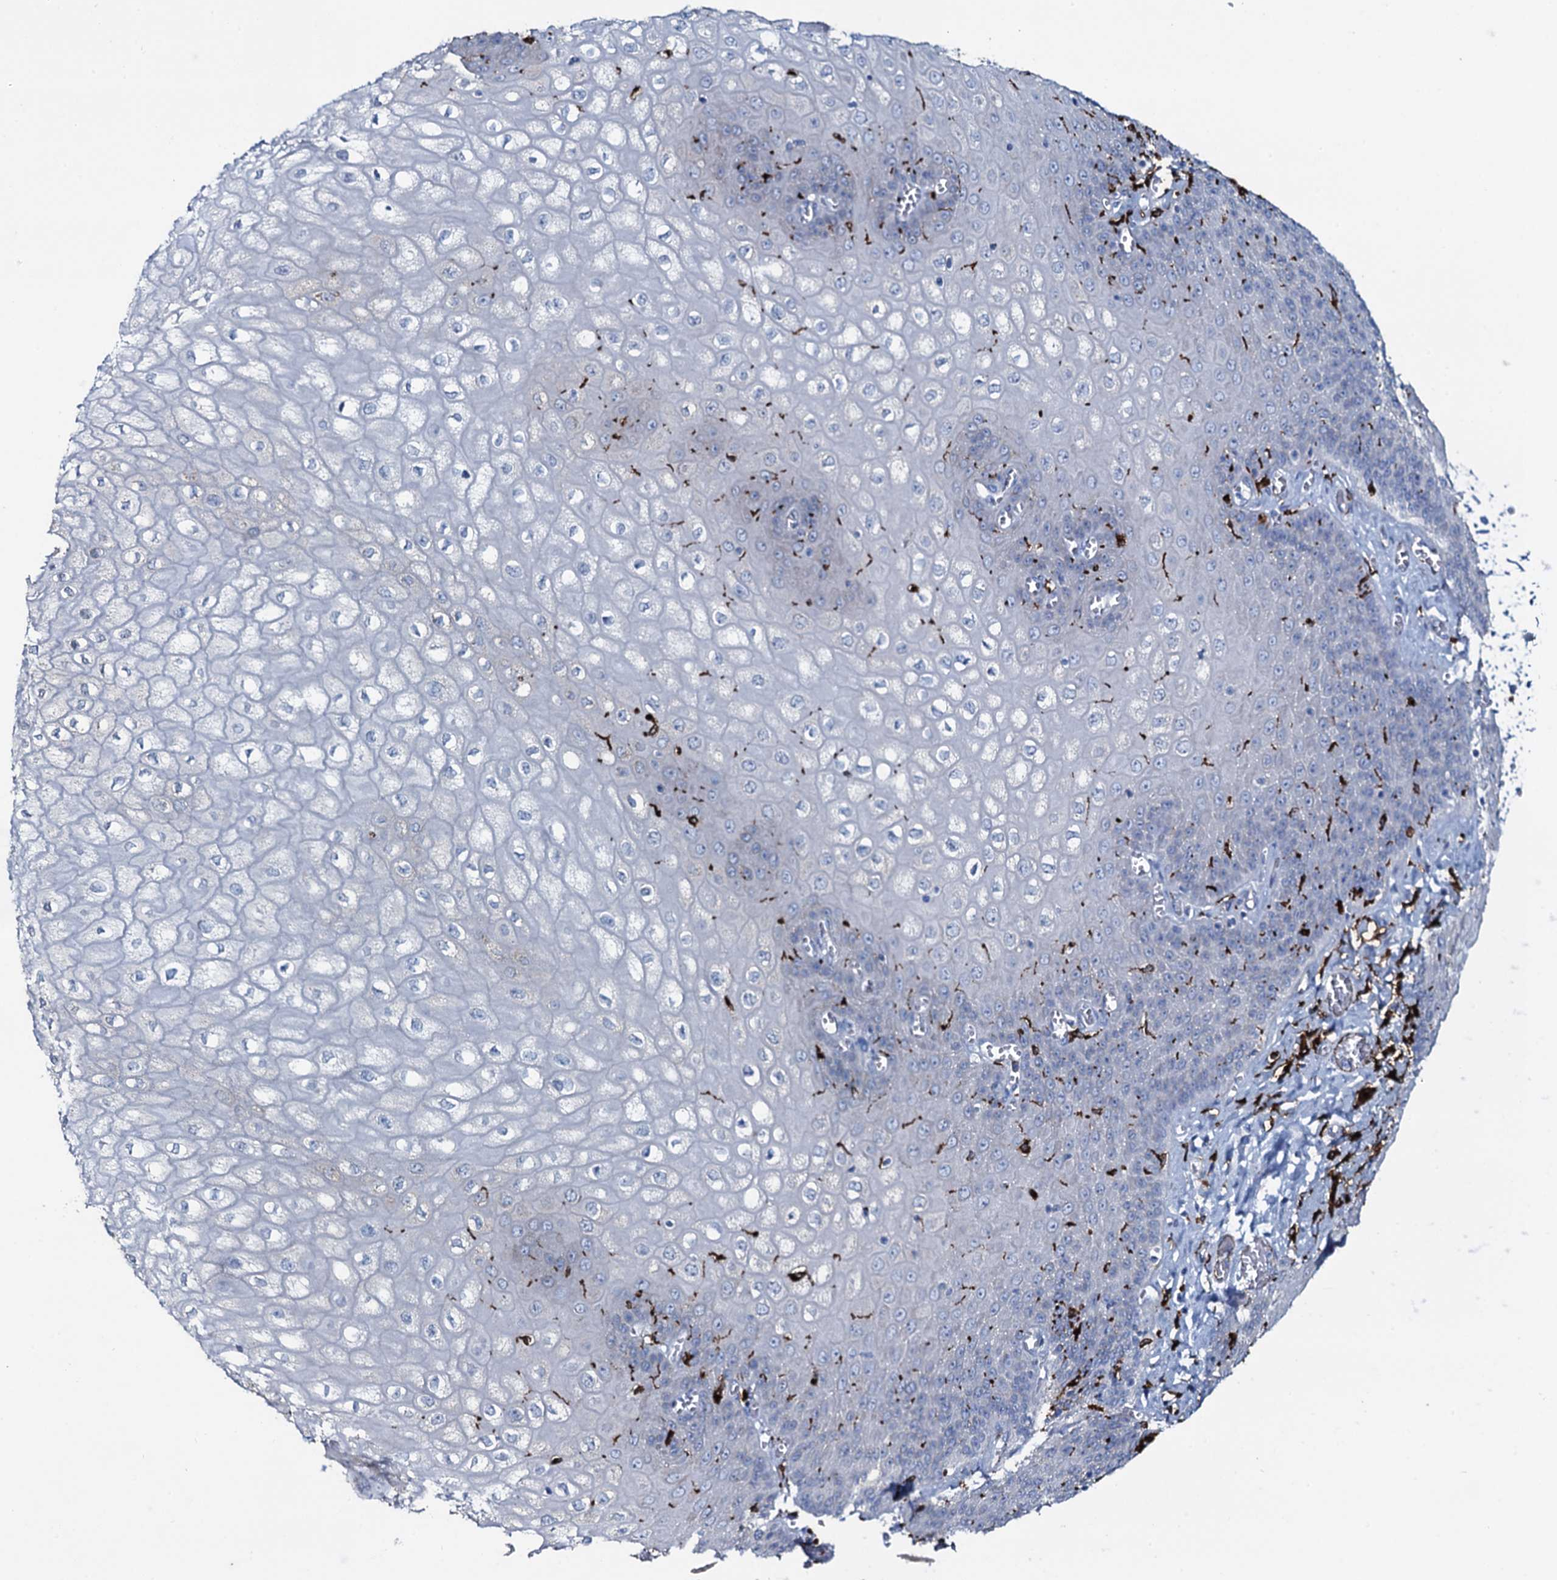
{"staining": {"intensity": "negative", "quantity": "none", "location": "none"}, "tissue": "esophagus", "cell_type": "Squamous epithelial cells", "image_type": "normal", "snomed": [{"axis": "morphology", "description": "Normal tissue, NOS"}, {"axis": "topography", "description": "Esophagus"}], "caption": "IHC micrograph of benign esophagus stained for a protein (brown), which demonstrates no expression in squamous epithelial cells. Brightfield microscopy of immunohistochemistry (IHC) stained with DAB (3,3'-diaminobenzidine) (brown) and hematoxylin (blue), captured at high magnification.", "gene": "OSBPL2", "patient": {"sex": "male", "age": 60}}